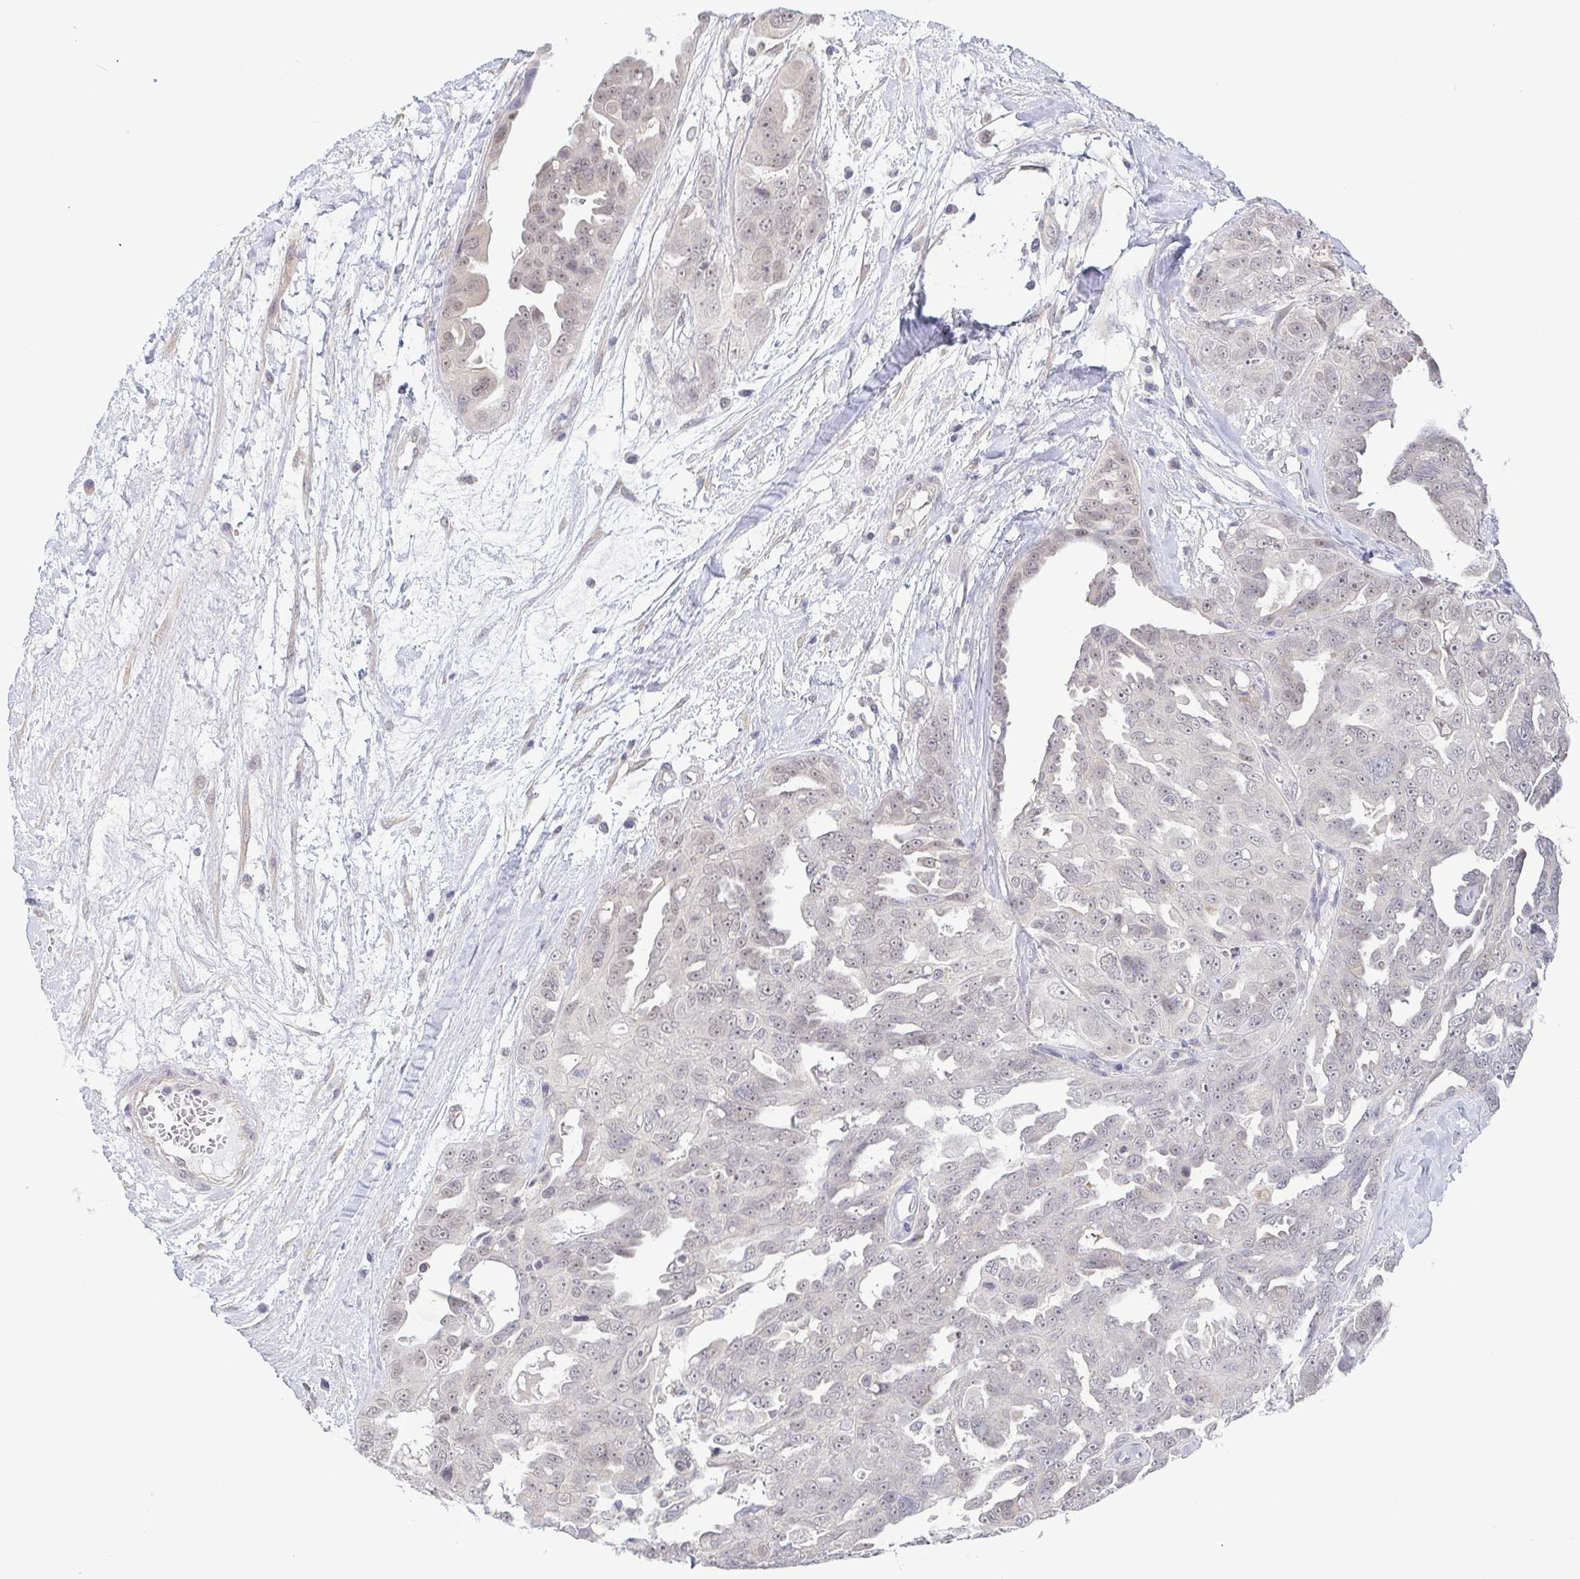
{"staining": {"intensity": "weak", "quantity": "25%-75%", "location": "nuclear"}, "tissue": "ovarian cancer", "cell_type": "Tumor cells", "image_type": "cancer", "snomed": [{"axis": "morphology", "description": "Carcinoma, endometroid"}, {"axis": "topography", "description": "Ovary"}], "caption": "A high-resolution image shows immunohistochemistry (IHC) staining of ovarian endometroid carcinoma, which shows weak nuclear staining in about 25%-75% of tumor cells.", "gene": "HYPK", "patient": {"sex": "female", "age": 70}}